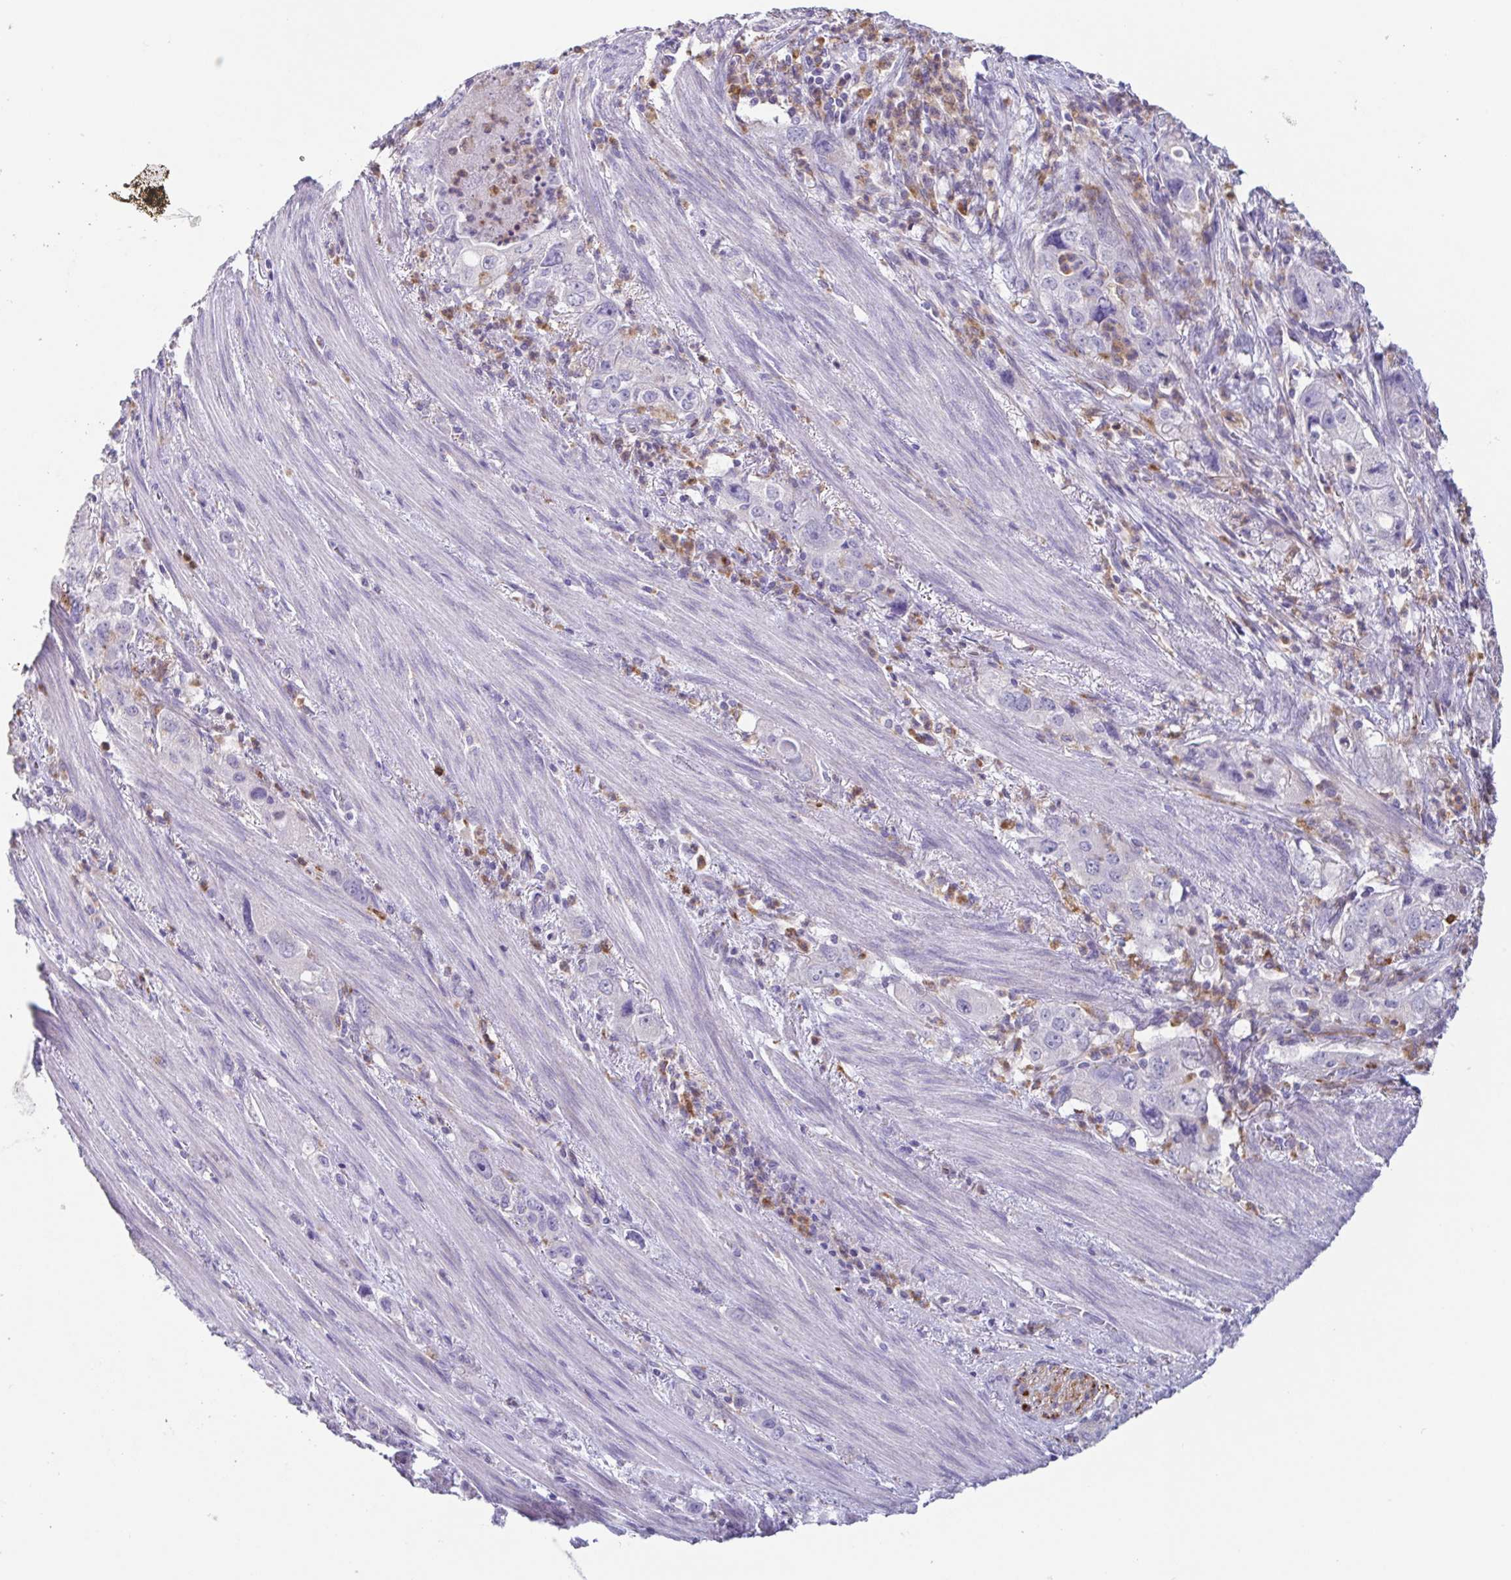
{"staining": {"intensity": "negative", "quantity": "none", "location": "none"}, "tissue": "stomach cancer", "cell_type": "Tumor cells", "image_type": "cancer", "snomed": [{"axis": "morphology", "description": "Adenocarcinoma, NOS"}, {"axis": "topography", "description": "Stomach, upper"}], "caption": "Immunohistochemical staining of stomach adenocarcinoma shows no significant staining in tumor cells. The staining was performed using DAB (3,3'-diaminobenzidine) to visualize the protein expression in brown, while the nuclei were stained in blue with hematoxylin (Magnification: 20x).", "gene": "ATP6V1G2", "patient": {"sex": "male", "age": 75}}